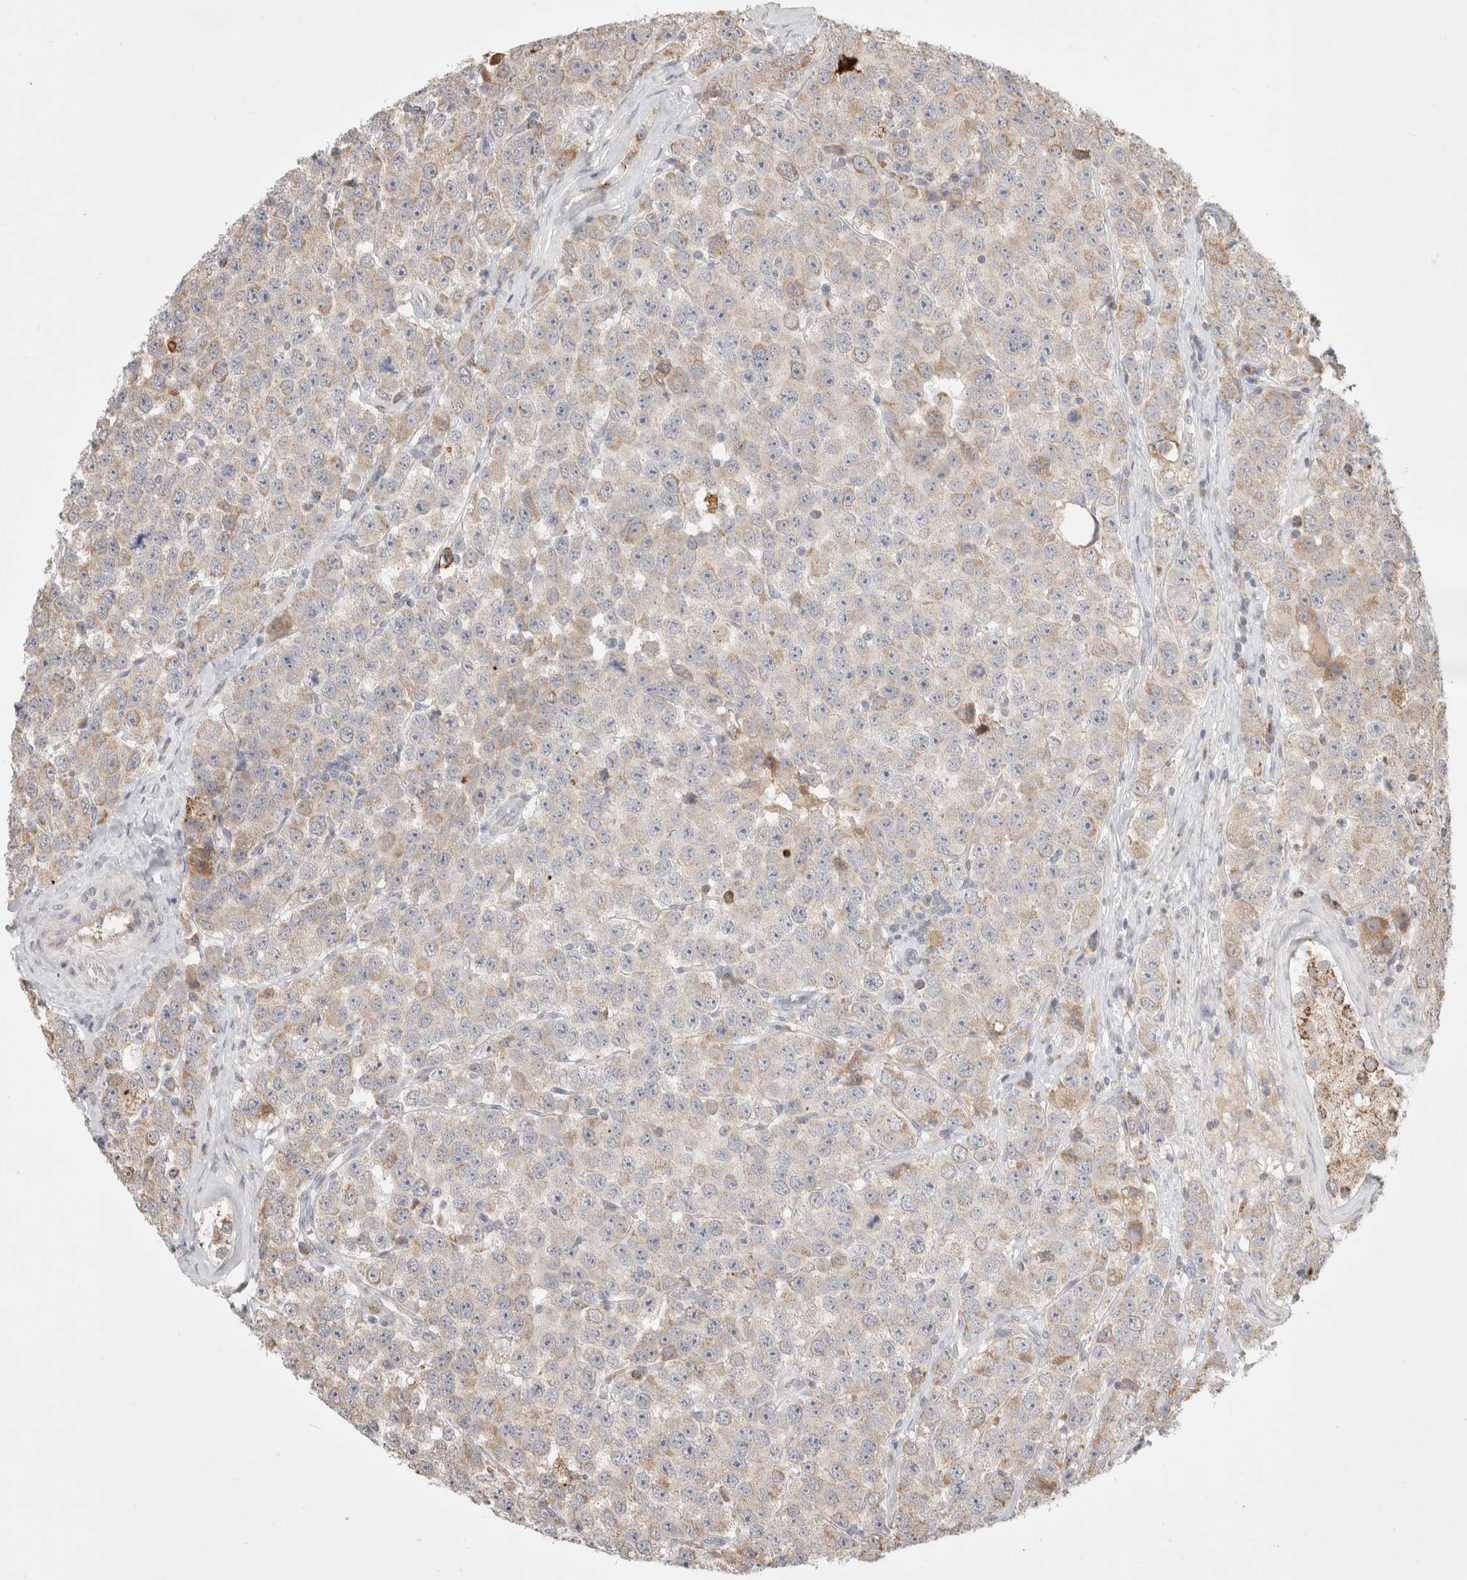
{"staining": {"intensity": "weak", "quantity": "<25%", "location": "cytoplasmic/membranous"}, "tissue": "testis cancer", "cell_type": "Tumor cells", "image_type": "cancer", "snomed": [{"axis": "morphology", "description": "Seminoma, NOS"}, {"axis": "morphology", "description": "Carcinoma, Embryonal, NOS"}, {"axis": "topography", "description": "Testis"}], "caption": "Tumor cells are negative for protein expression in human testis embryonal carcinoma. Nuclei are stained in blue.", "gene": "HROB", "patient": {"sex": "male", "age": 28}}